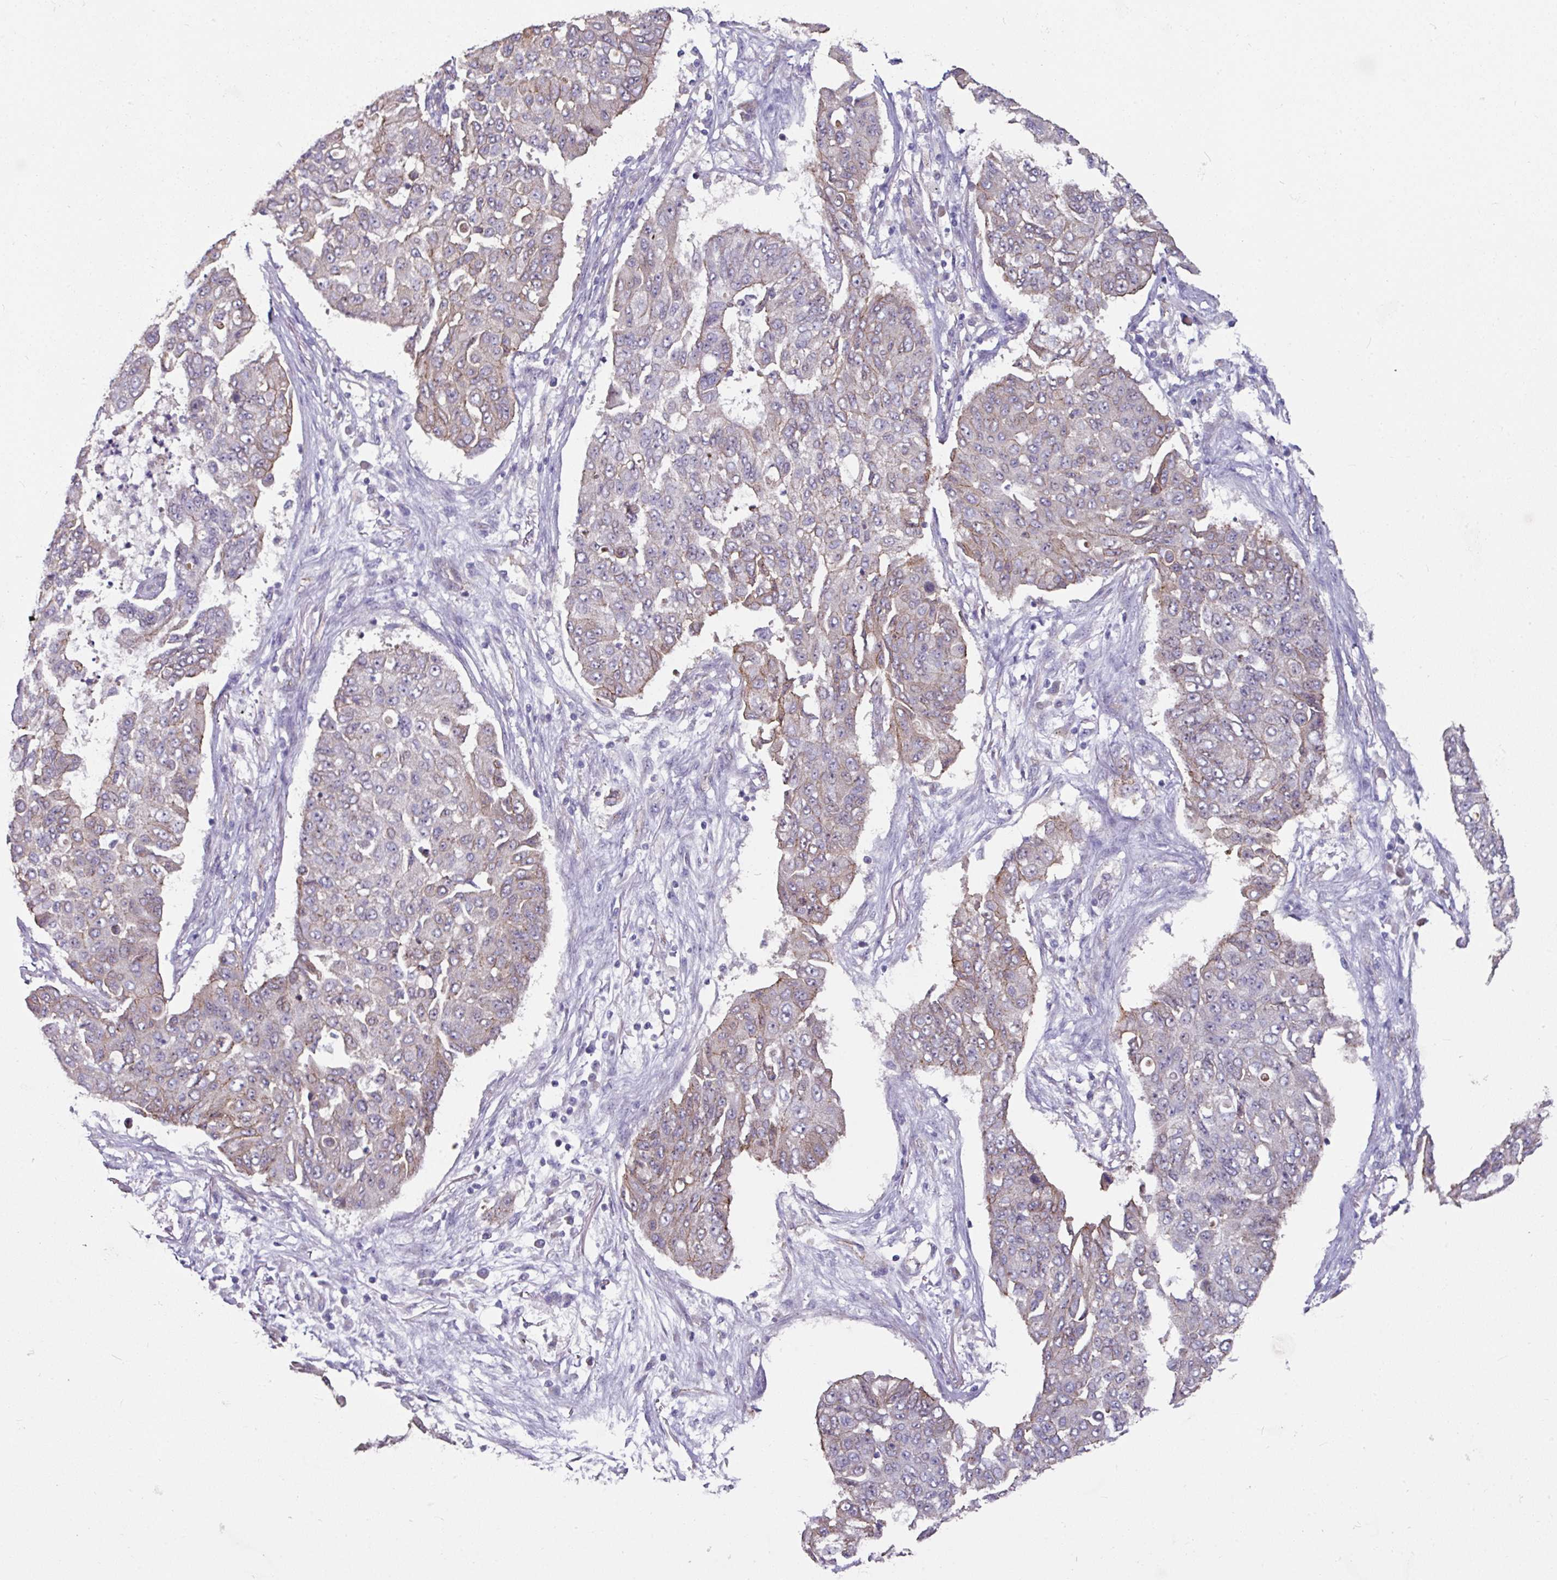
{"staining": {"intensity": "weak", "quantity": "25%-75%", "location": "cytoplasmic/membranous"}, "tissue": "lung cancer", "cell_type": "Tumor cells", "image_type": "cancer", "snomed": [{"axis": "morphology", "description": "Squamous cell carcinoma, NOS"}, {"axis": "topography", "description": "Lung"}], "caption": "Weak cytoplasmic/membranous protein positivity is identified in approximately 25%-75% of tumor cells in squamous cell carcinoma (lung).", "gene": "JUP", "patient": {"sex": "male", "age": 74}}